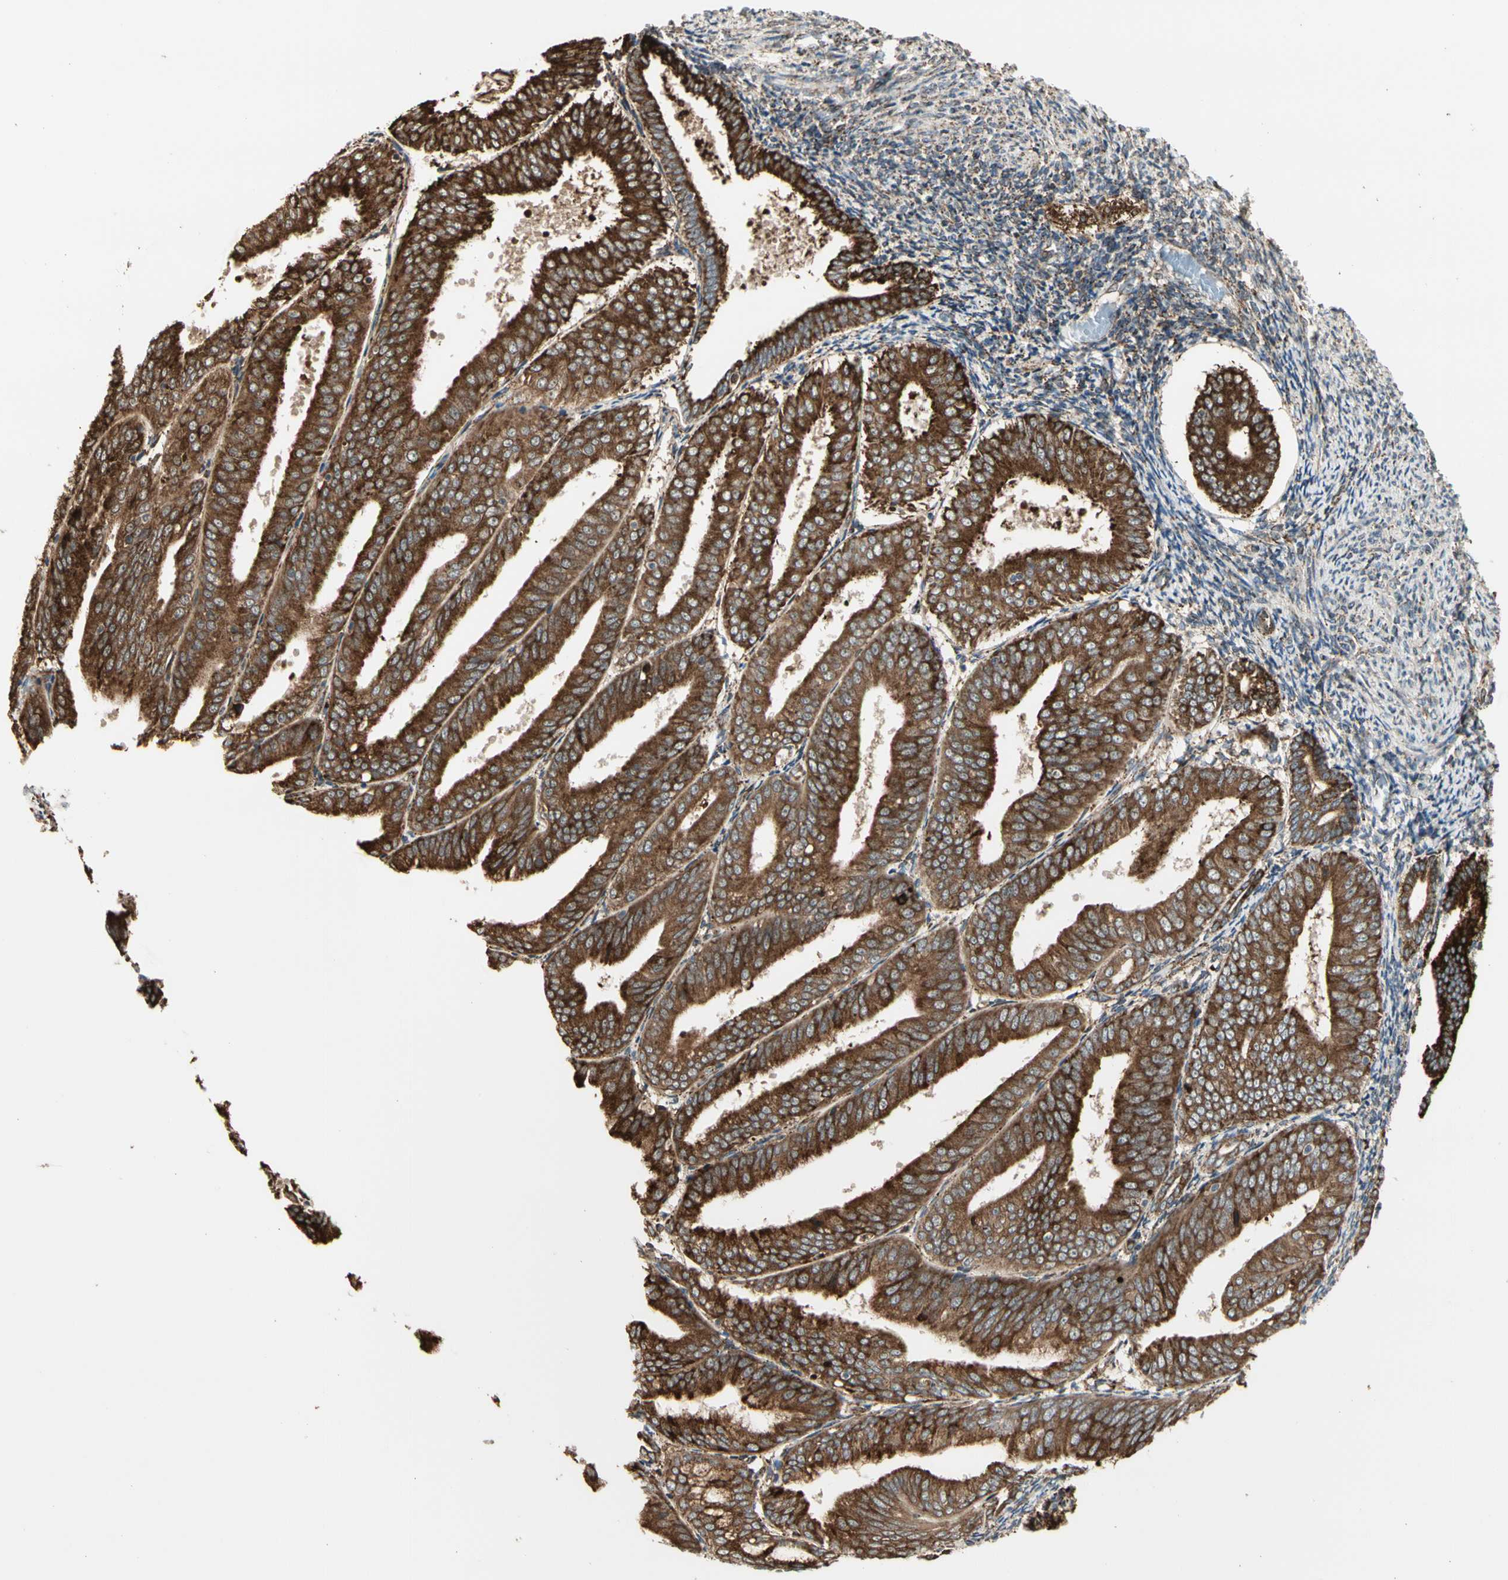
{"staining": {"intensity": "strong", "quantity": ">75%", "location": "cytoplasmic/membranous"}, "tissue": "endometrial cancer", "cell_type": "Tumor cells", "image_type": "cancer", "snomed": [{"axis": "morphology", "description": "Adenocarcinoma, NOS"}, {"axis": "topography", "description": "Endometrium"}], "caption": "IHC histopathology image of endometrial adenocarcinoma stained for a protein (brown), which exhibits high levels of strong cytoplasmic/membranous positivity in approximately >75% of tumor cells.", "gene": "HSP90B1", "patient": {"sex": "female", "age": 63}}